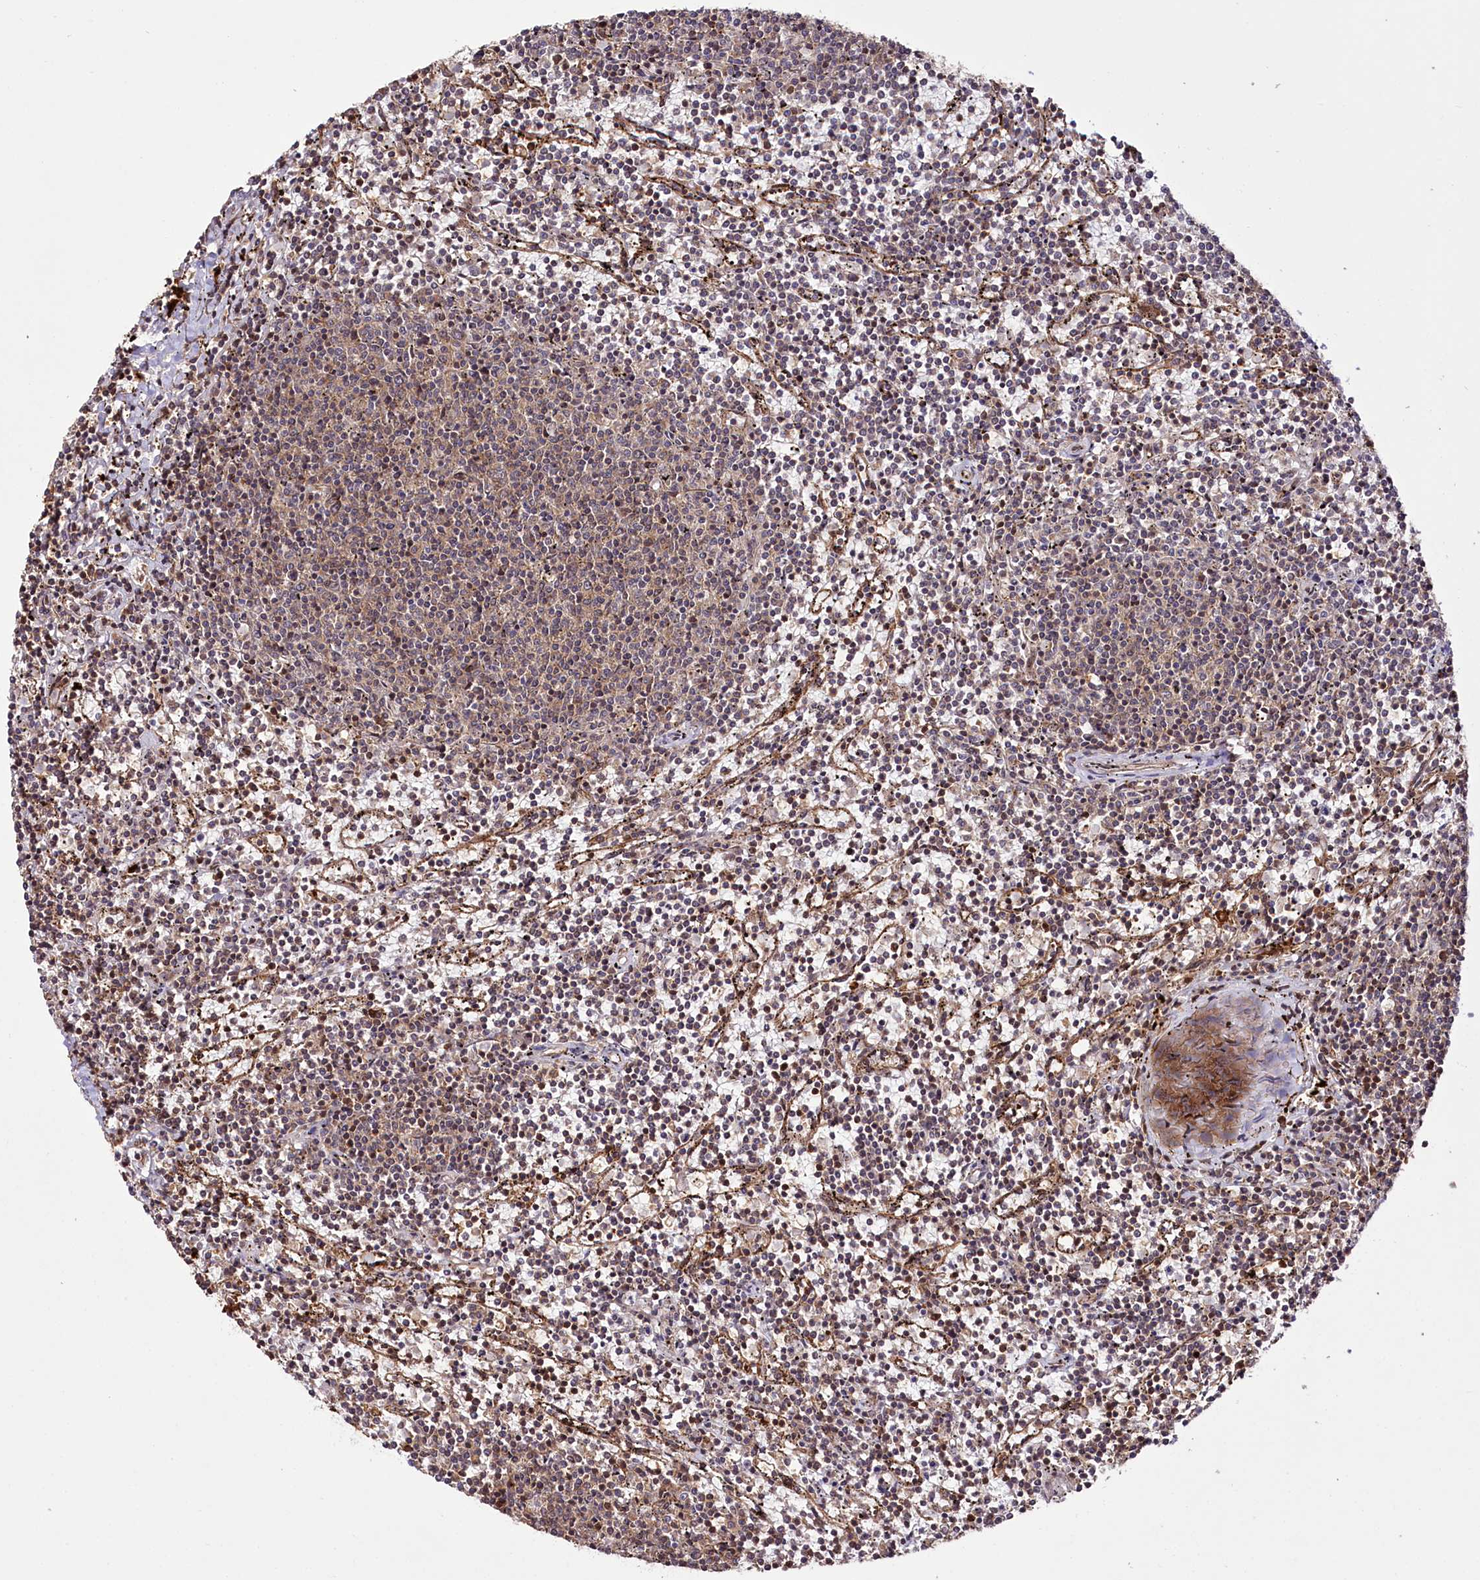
{"staining": {"intensity": "weak", "quantity": "25%-75%", "location": "cytoplasmic/membranous"}, "tissue": "lymphoma", "cell_type": "Tumor cells", "image_type": "cancer", "snomed": [{"axis": "morphology", "description": "Malignant lymphoma, non-Hodgkin's type, Low grade"}, {"axis": "topography", "description": "Spleen"}], "caption": "Lymphoma stained with a brown dye shows weak cytoplasmic/membranous positive positivity in approximately 25%-75% of tumor cells.", "gene": "DHX29", "patient": {"sex": "female", "age": 50}}